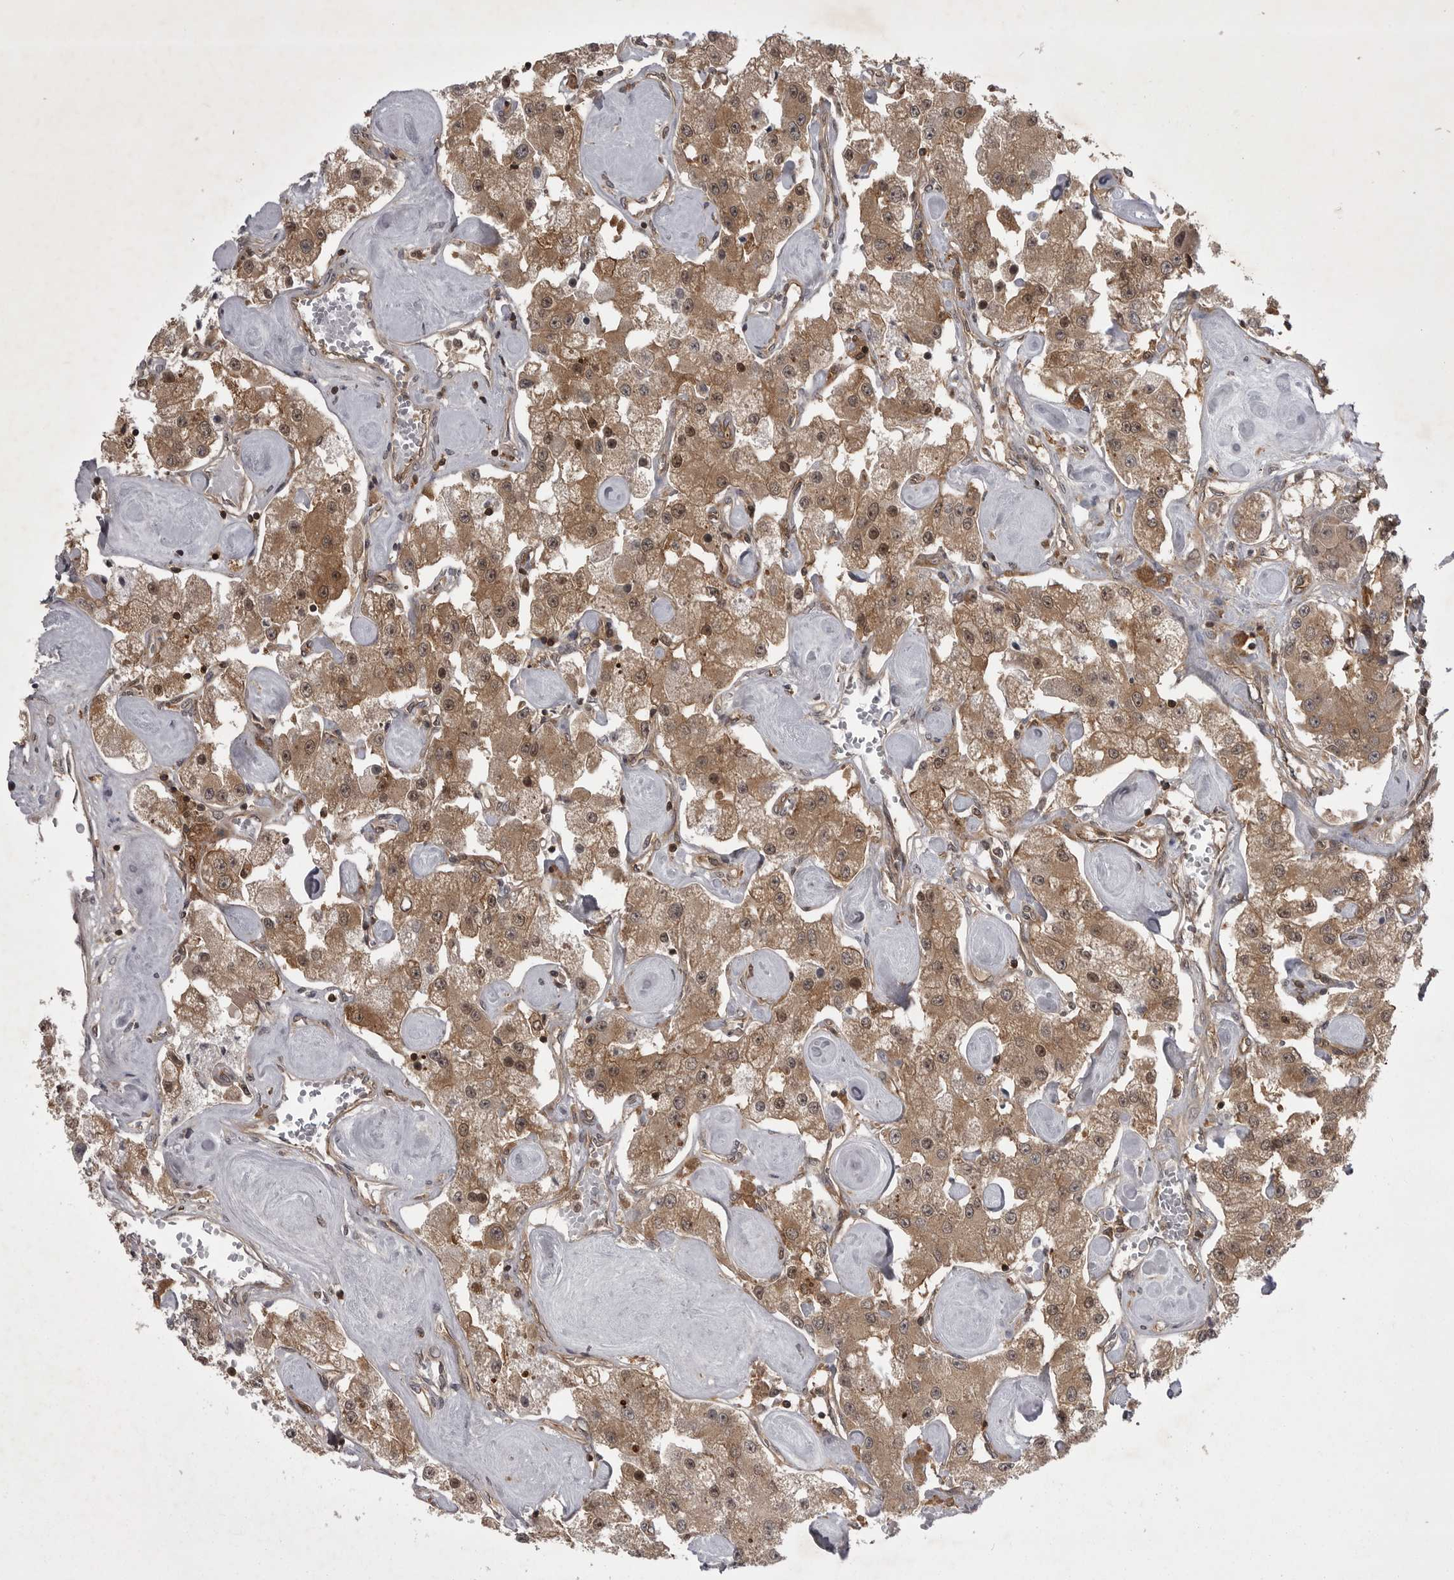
{"staining": {"intensity": "strong", "quantity": ">75%", "location": "cytoplasmic/membranous,nuclear"}, "tissue": "carcinoid", "cell_type": "Tumor cells", "image_type": "cancer", "snomed": [{"axis": "morphology", "description": "Carcinoid, malignant, NOS"}, {"axis": "topography", "description": "Pancreas"}], "caption": "A photomicrograph of carcinoid stained for a protein shows strong cytoplasmic/membranous and nuclear brown staining in tumor cells. The staining was performed using DAB, with brown indicating positive protein expression. Nuclei are stained blue with hematoxylin.", "gene": "STK24", "patient": {"sex": "male", "age": 41}}